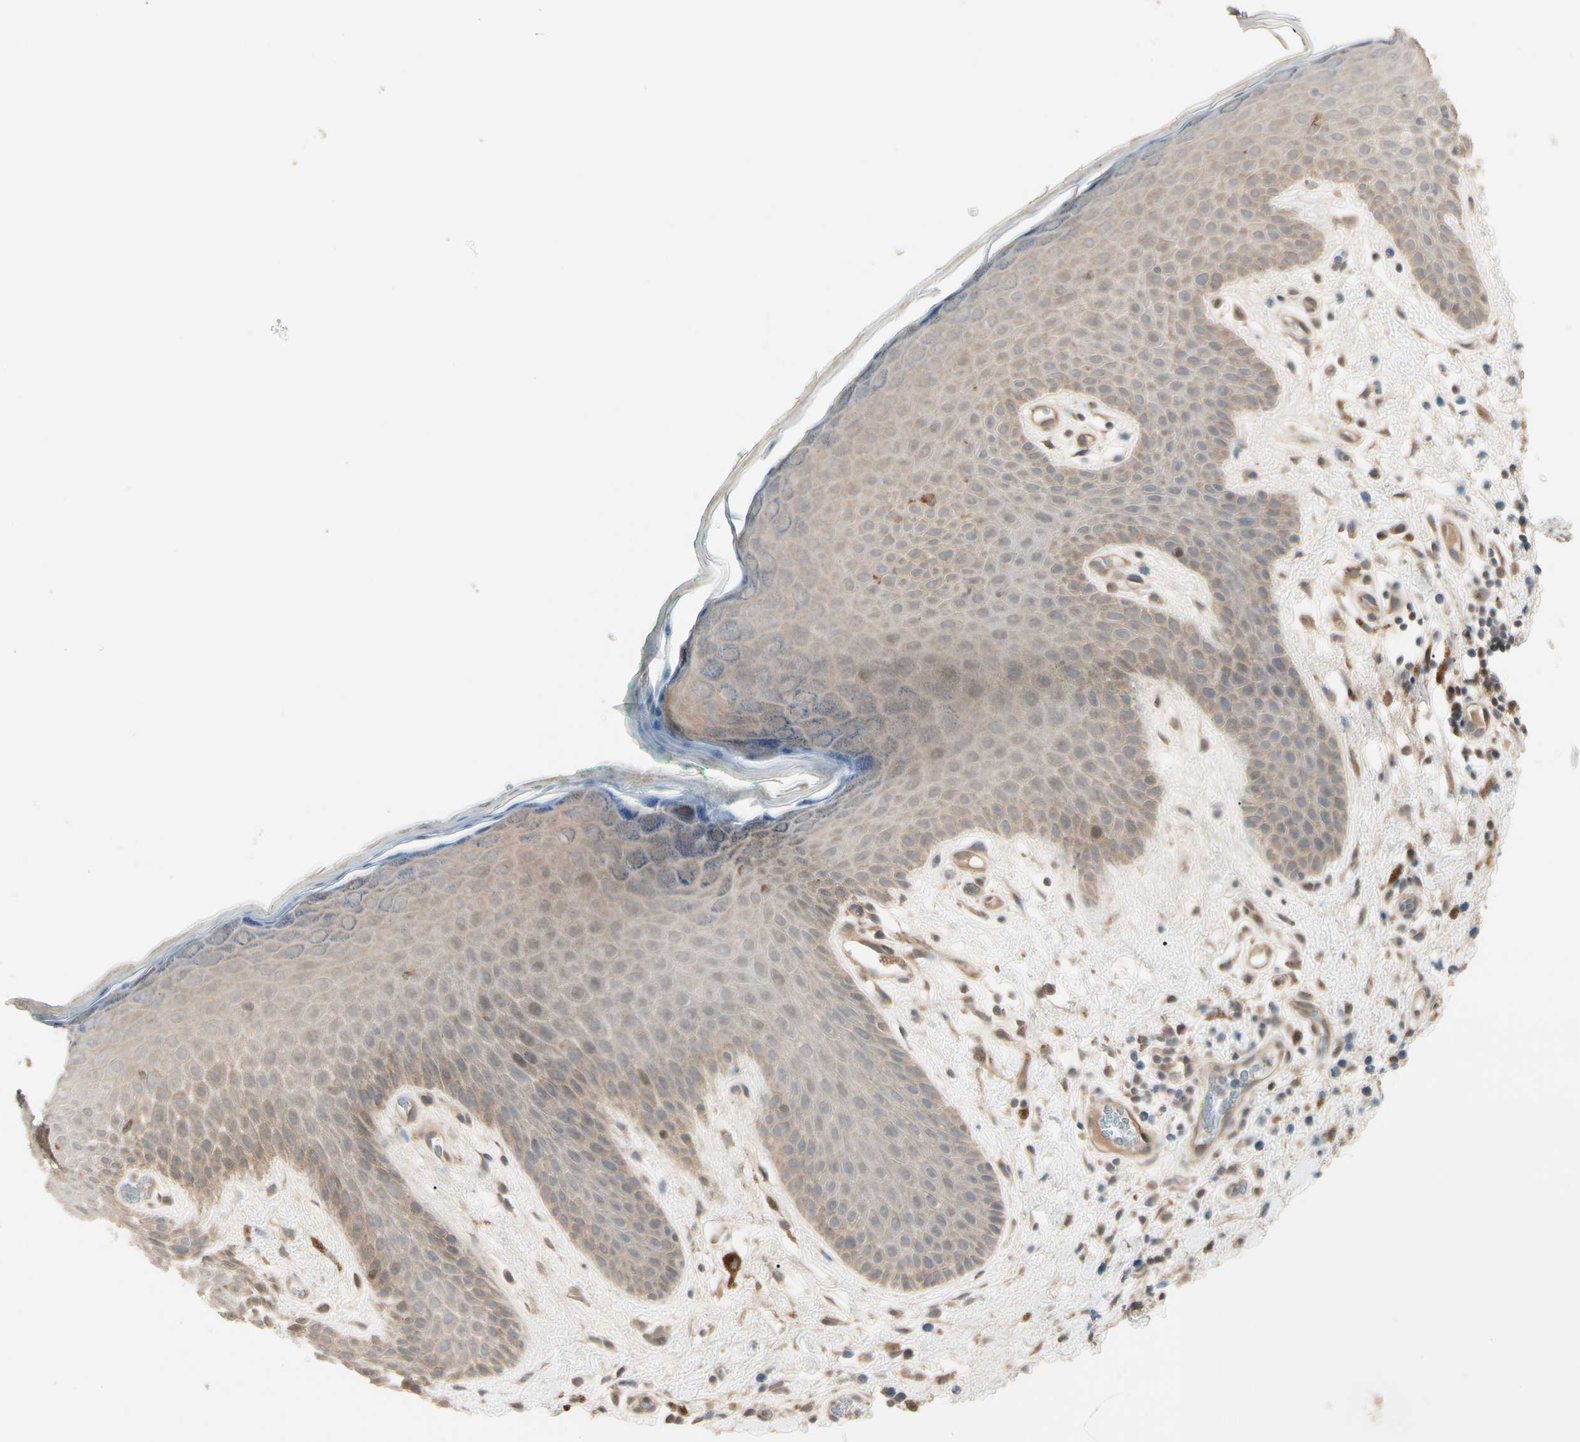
{"staining": {"intensity": "weak", "quantity": ">75%", "location": "cytoplasmic/membranous"}, "tissue": "skin", "cell_type": "Epidermal cells", "image_type": "normal", "snomed": [{"axis": "morphology", "description": "Normal tissue, NOS"}, {"axis": "topography", "description": "Anal"}], "caption": "Skin stained for a protein shows weak cytoplasmic/membranous positivity in epidermal cells. (DAB = brown stain, brightfield microscopy at high magnification).", "gene": "ATG4C", "patient": {"sex": "male", "age": 74}}